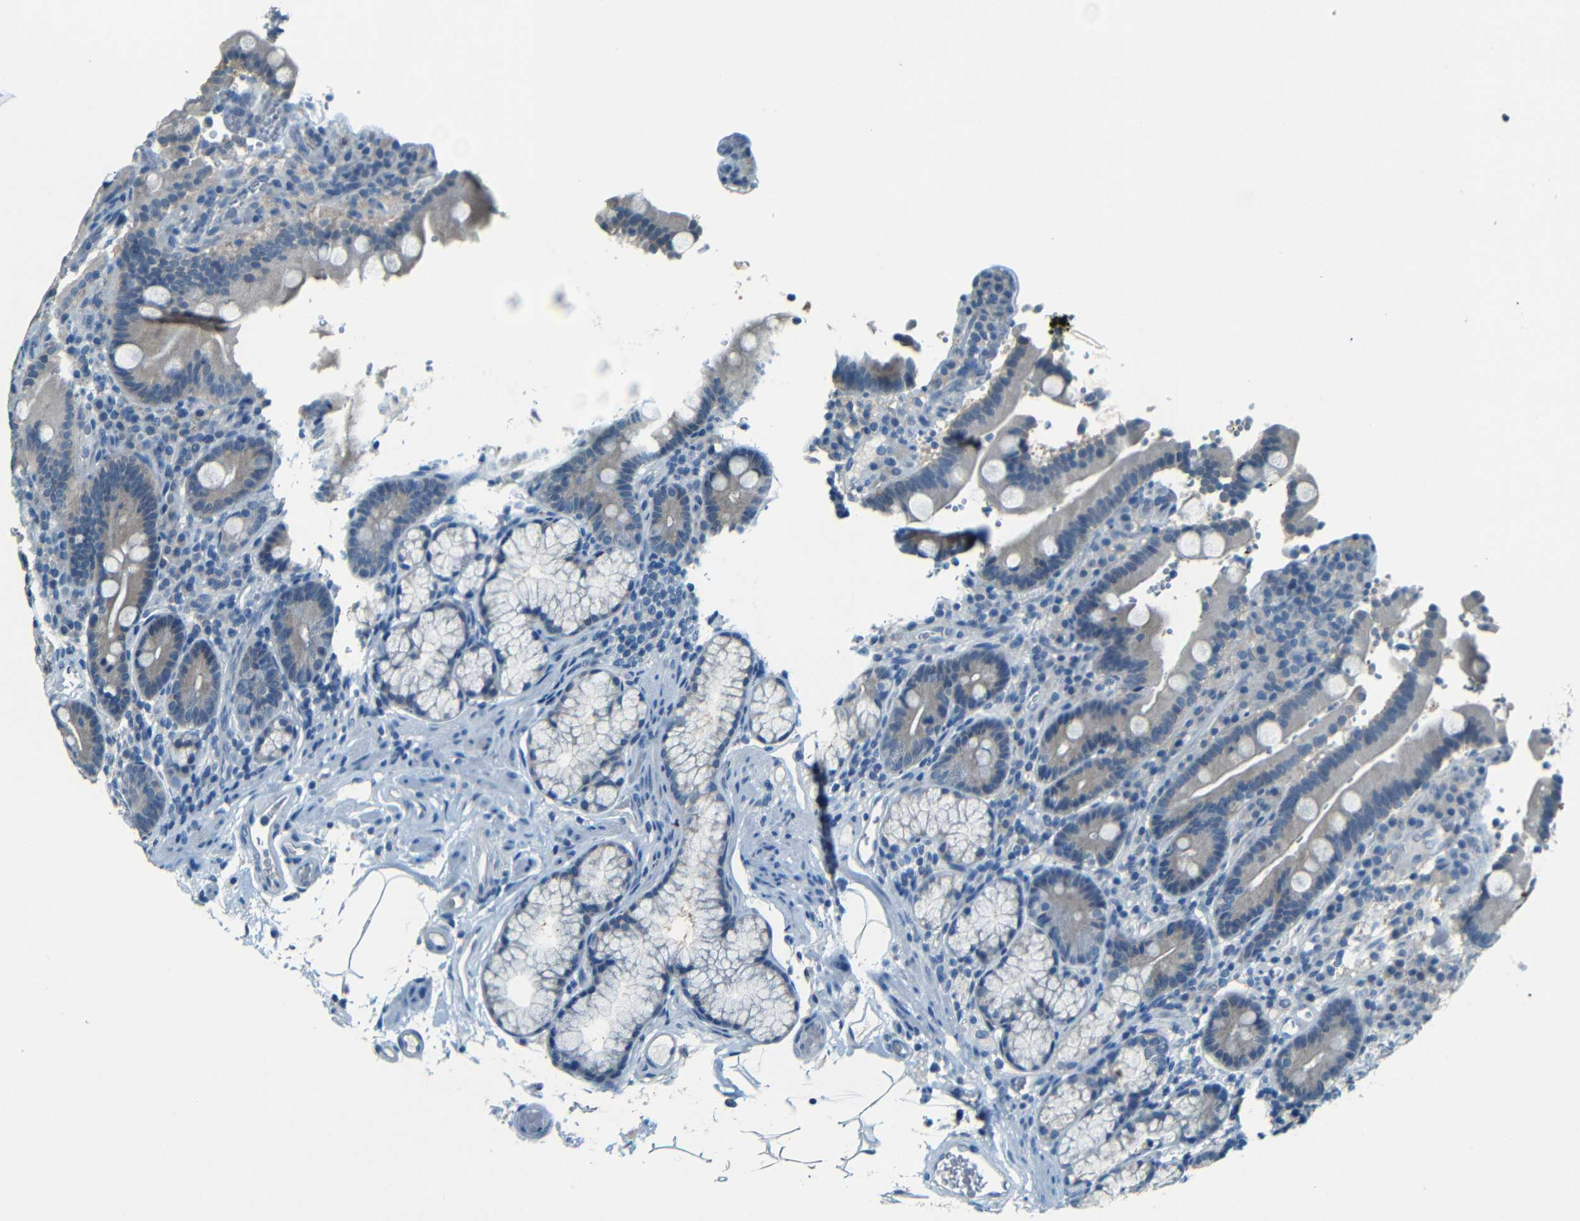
{"staining": {"intensity": "weak", "quantity": "<25%", "location": "cytoplasmic/membranous"}, "tissue": "duodenum", "cell_type": "Glandular cells", "image_type": "normal", "snomed": [{"axis": "morphology", "description": "Normal tissue, NOS"}, {"axis": "topography", "description": "Small intestine, NOS"}], "caption": "Duodenum stained for a protein using immunohistochemistry demonstrates no staining glandular cells.", "gene": "ZMAT1", "patient": {"sex": "female", "age": 71}}